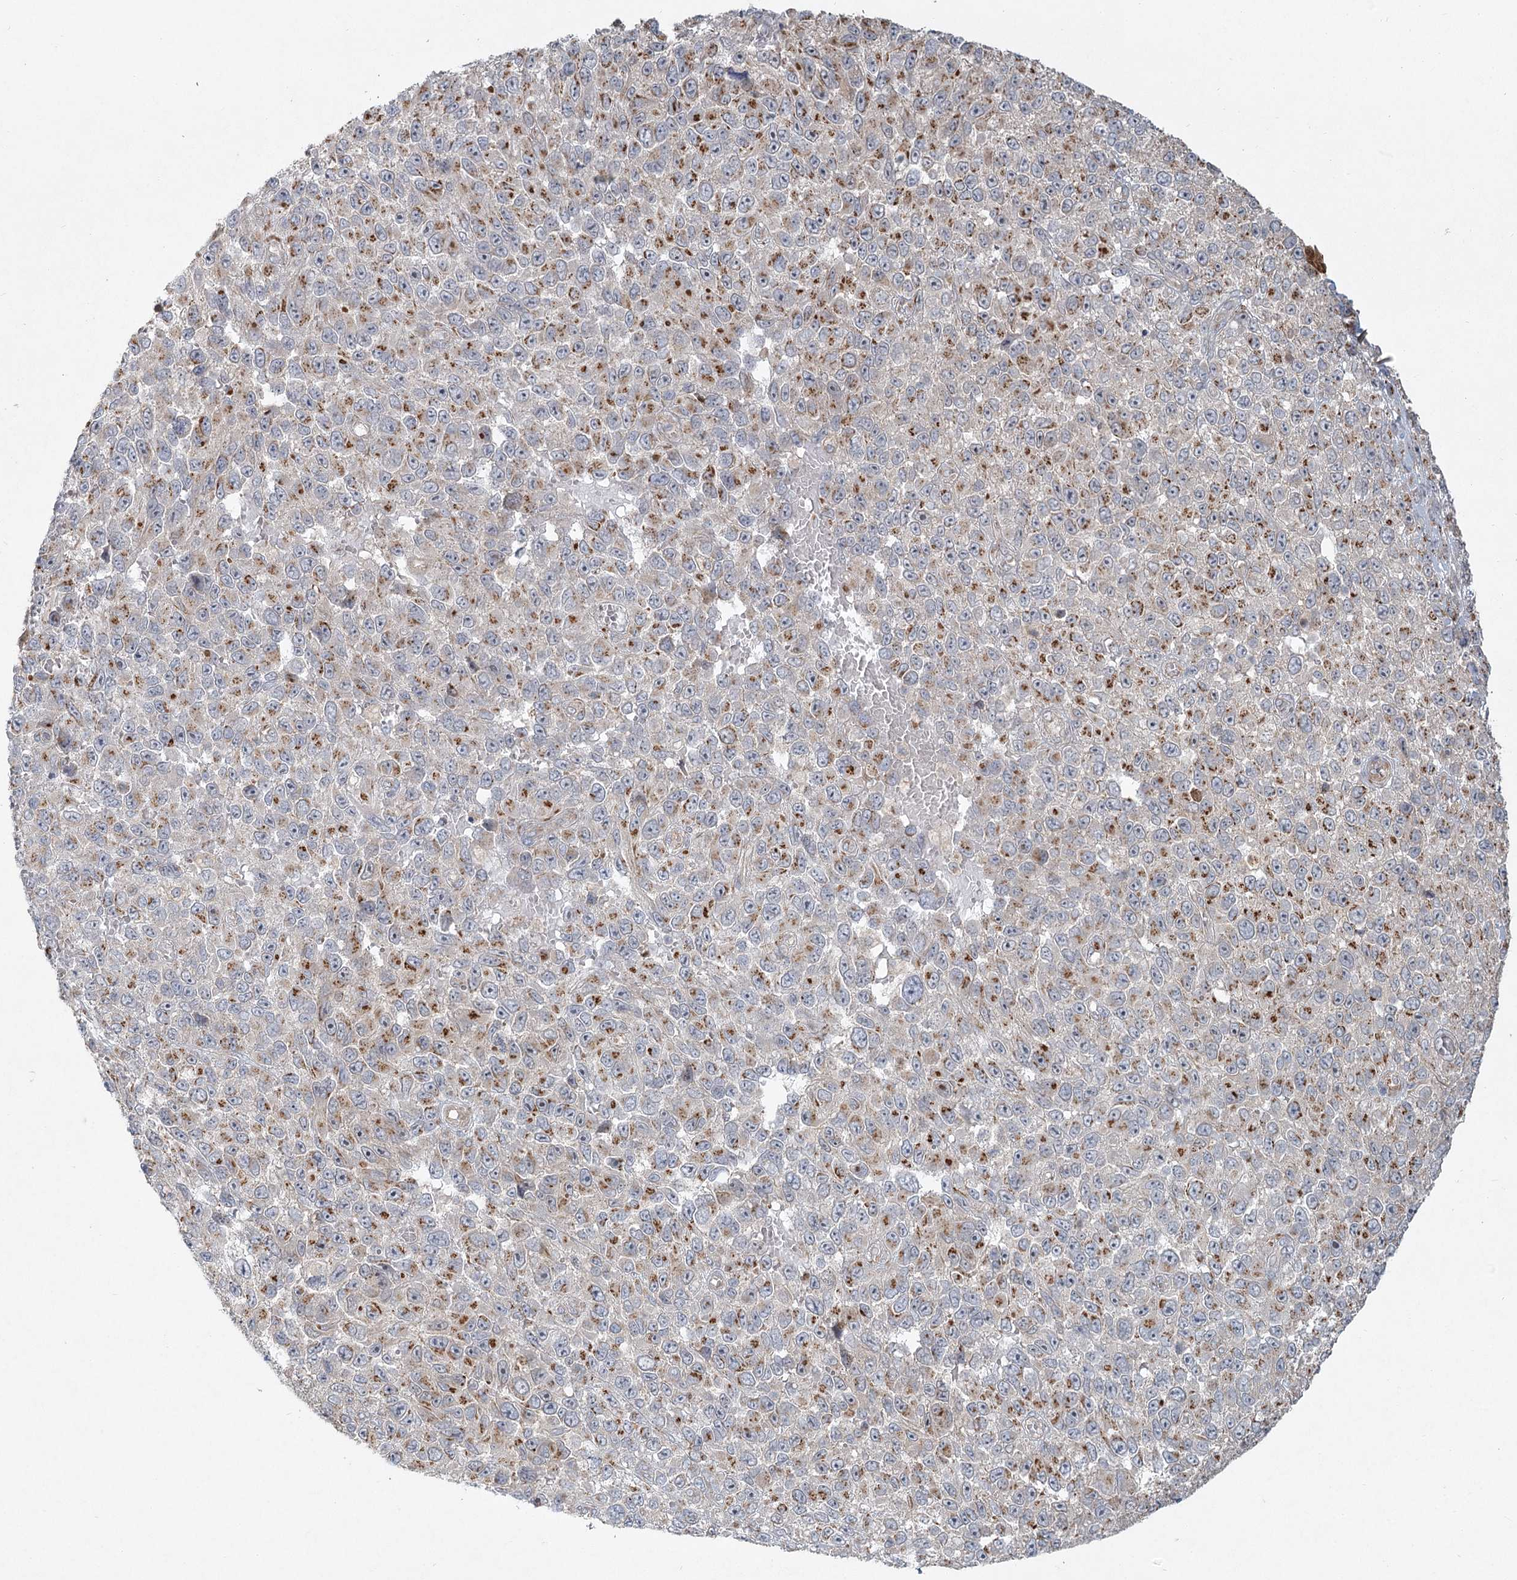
{"staining": {"intensity": "moderate", "quantity": "25%-75%", "location": "cytoplasmic/membranous"}, "tissue": "melanoma", "cell_type": "Tumor cells", "image_type": "cancer", "snomed": [{"axis": "morphology", "description": "Malignant melanoma, NOS"}, {"axis": "topography", "description": "Skin"}], "caption": "A medium amount of moderate cytoplasmic/membranous positivity is appreciated in about 25%-75% of tumor cells in malignant melanoma tissue.", "gene": "LRP2BP", "patient": {"sex": "female", "age": 96}}